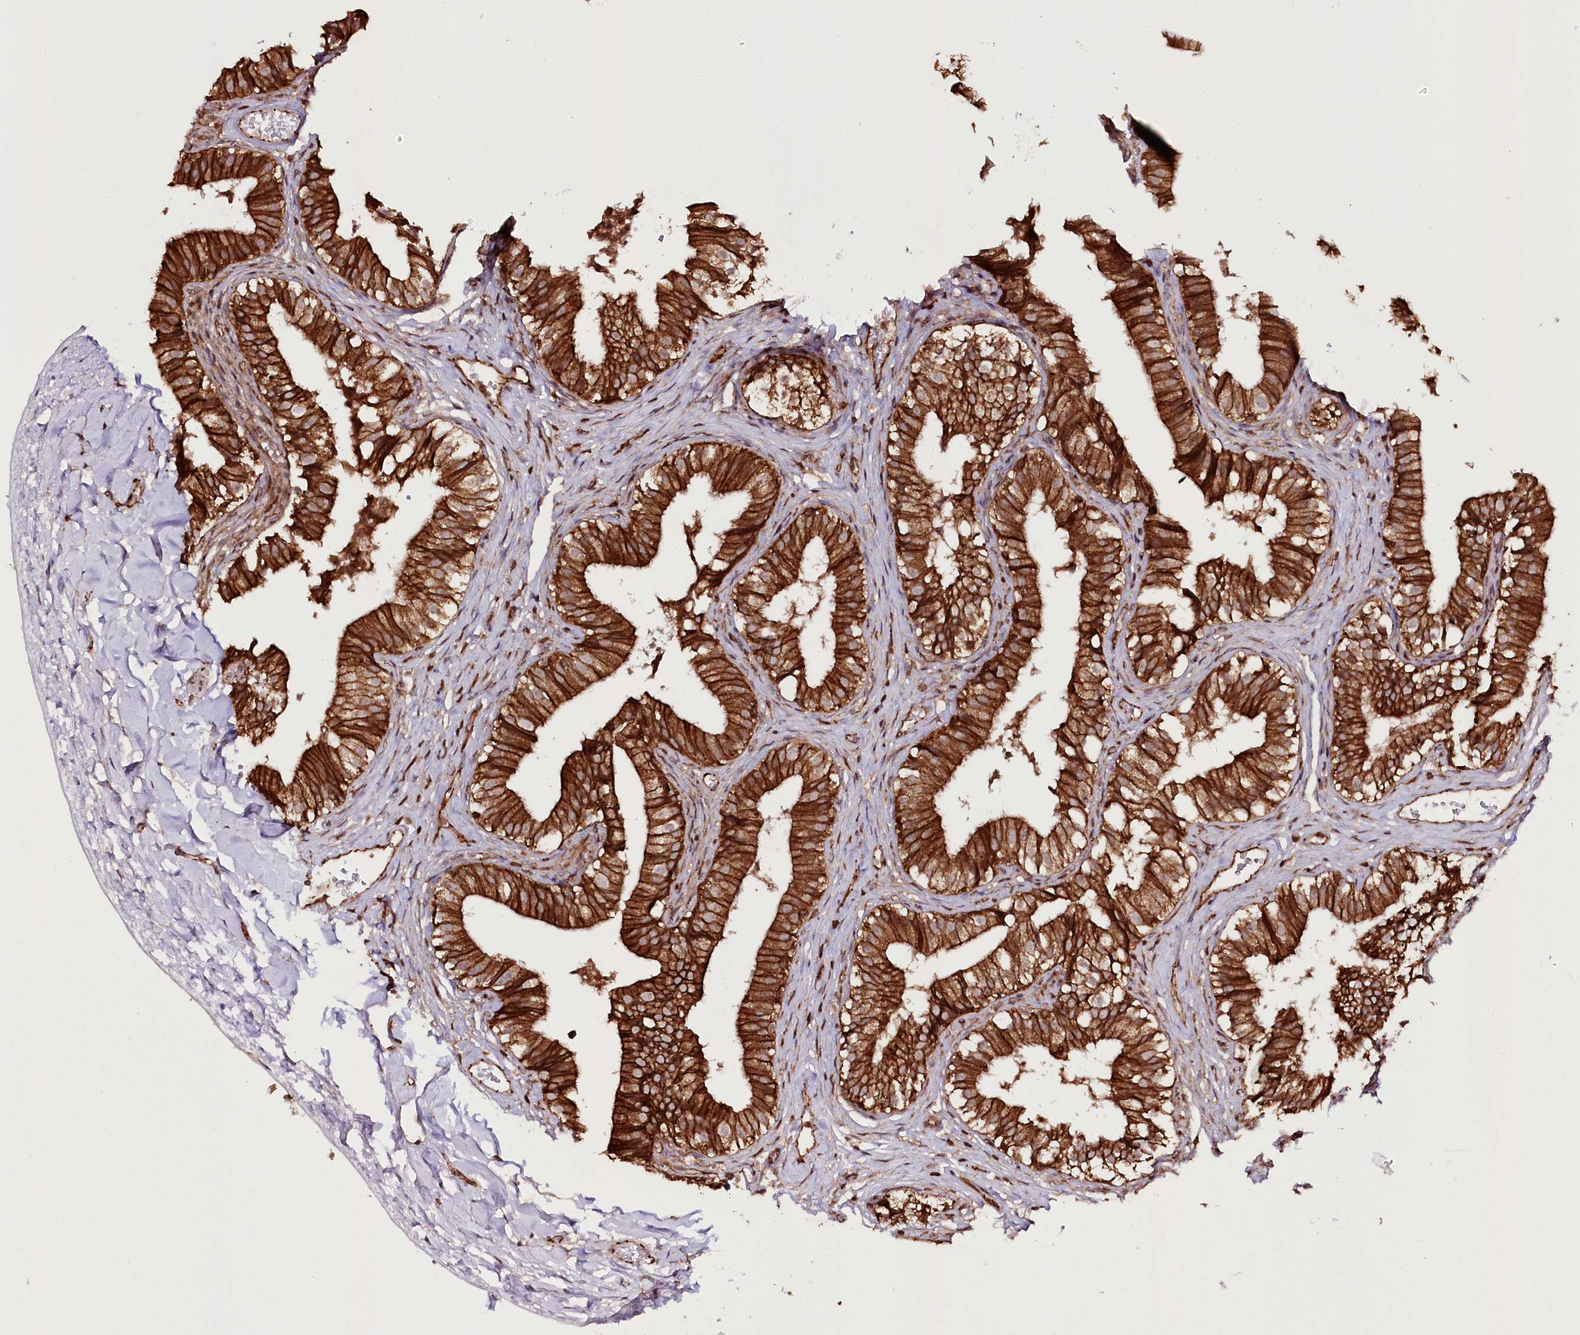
{"staining": {"intensity": "strong", "quantity": ">75%", "location": "cytoplasmic/membranous"}, "tissue": "gallbladder", "cell_type": "Glandular cells", "image_type": "normal", "snomed": [{"axis": "morphology", "description": "Normal tissue, NOS"}, {"axis": "topography", "description": "Gallbladder"}], "caption": "This is a histology image of immunohistochemistry (IHC) staining of benign gallbladder, which shows strong staining in the cytoplasmic/membranous of glandular cells.", "gene": "DHX29", "patient": {"sex": "female", "age": 47}}